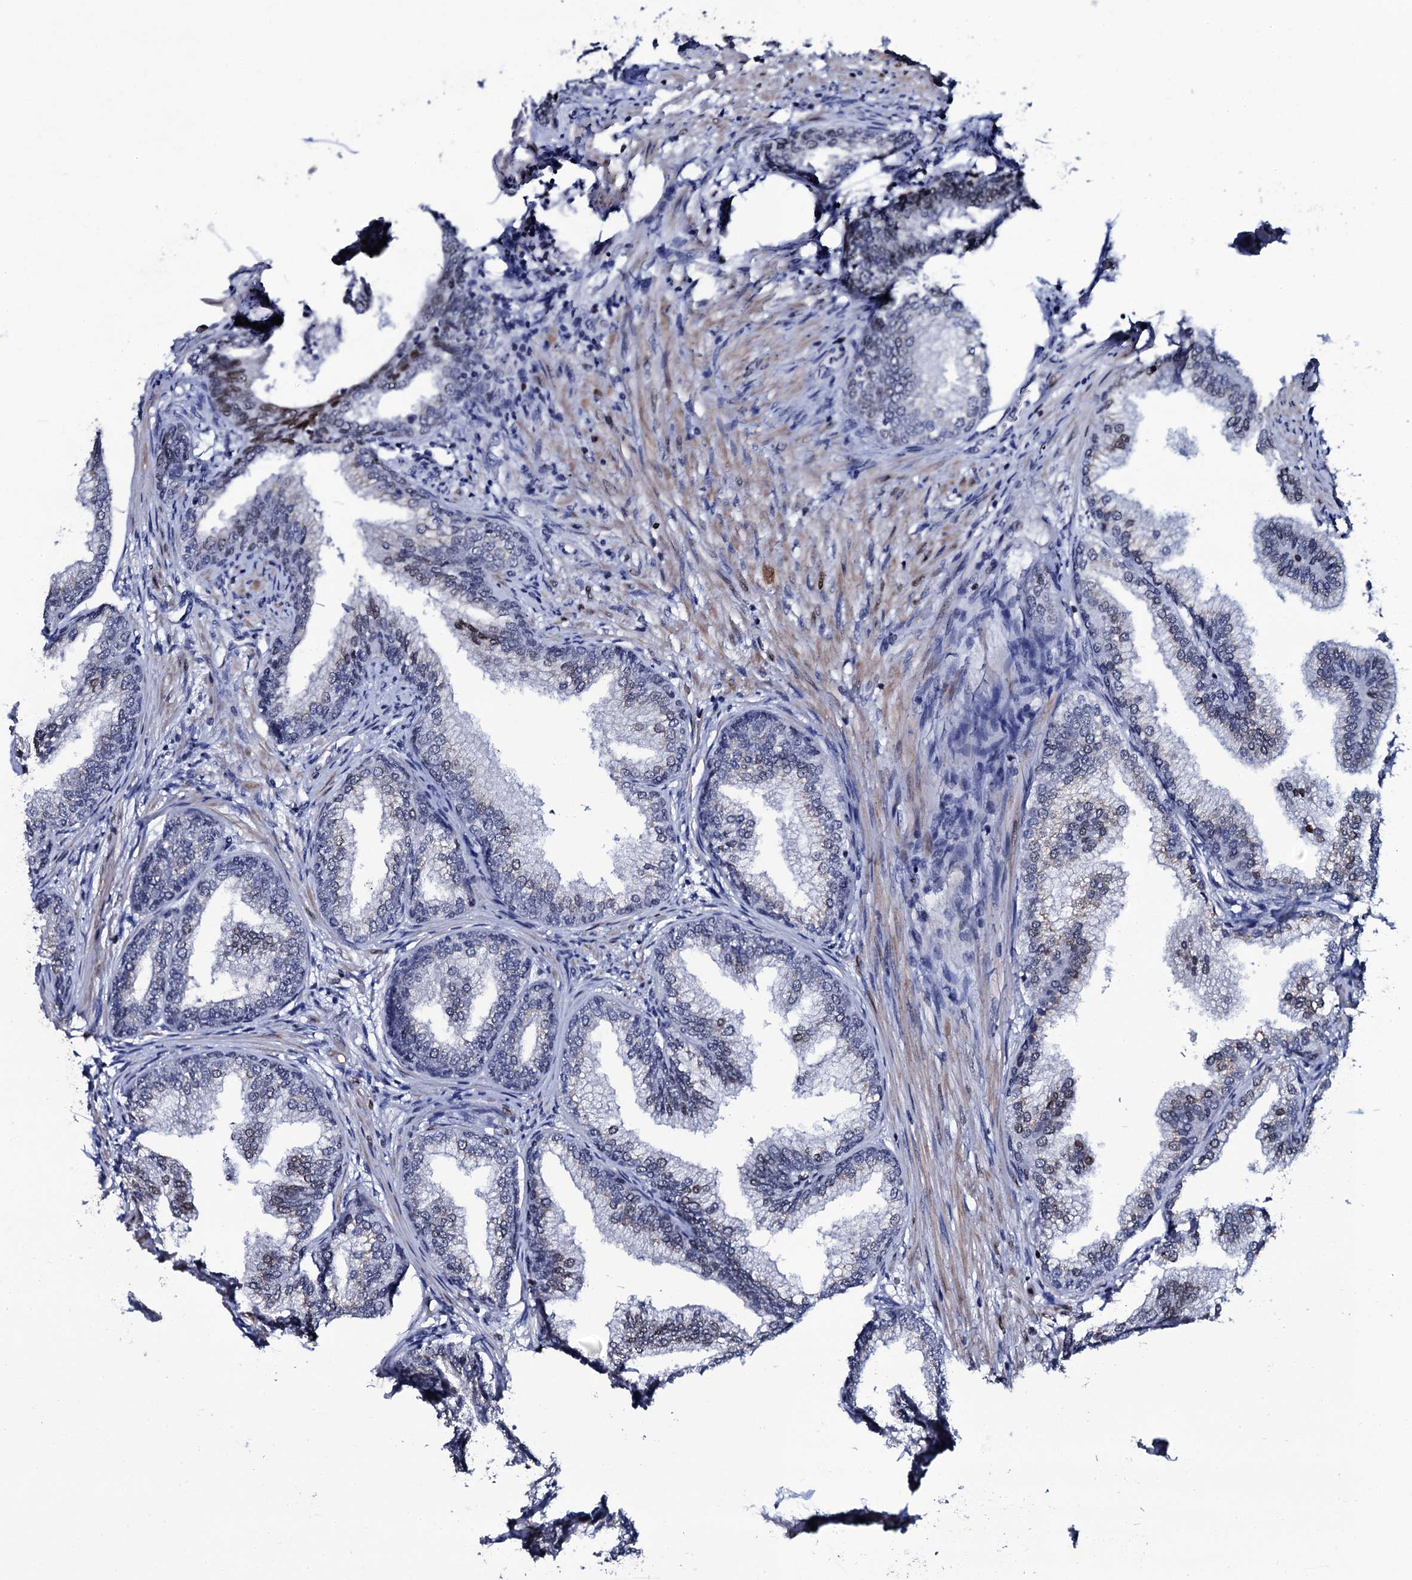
{"staining": {"intensity": "moderate", "quantity": "<25%", "location": "nuclear"}, "tissue": "prostate", "cell_type": "Glandular cells", "image_type": "normal", "snomed": [{"axis": "morphology", "description": "Normal tissue, NOS"}, {"axis": "topography", "description": "Prostate"}], "caption": "Prostate stained with immunohistochemistry demonstrates moderate nuclear positivity in approximately <25% of glandular cells.", "gene": "NPM2", "patient": {"sex": "male", "age": 76}}